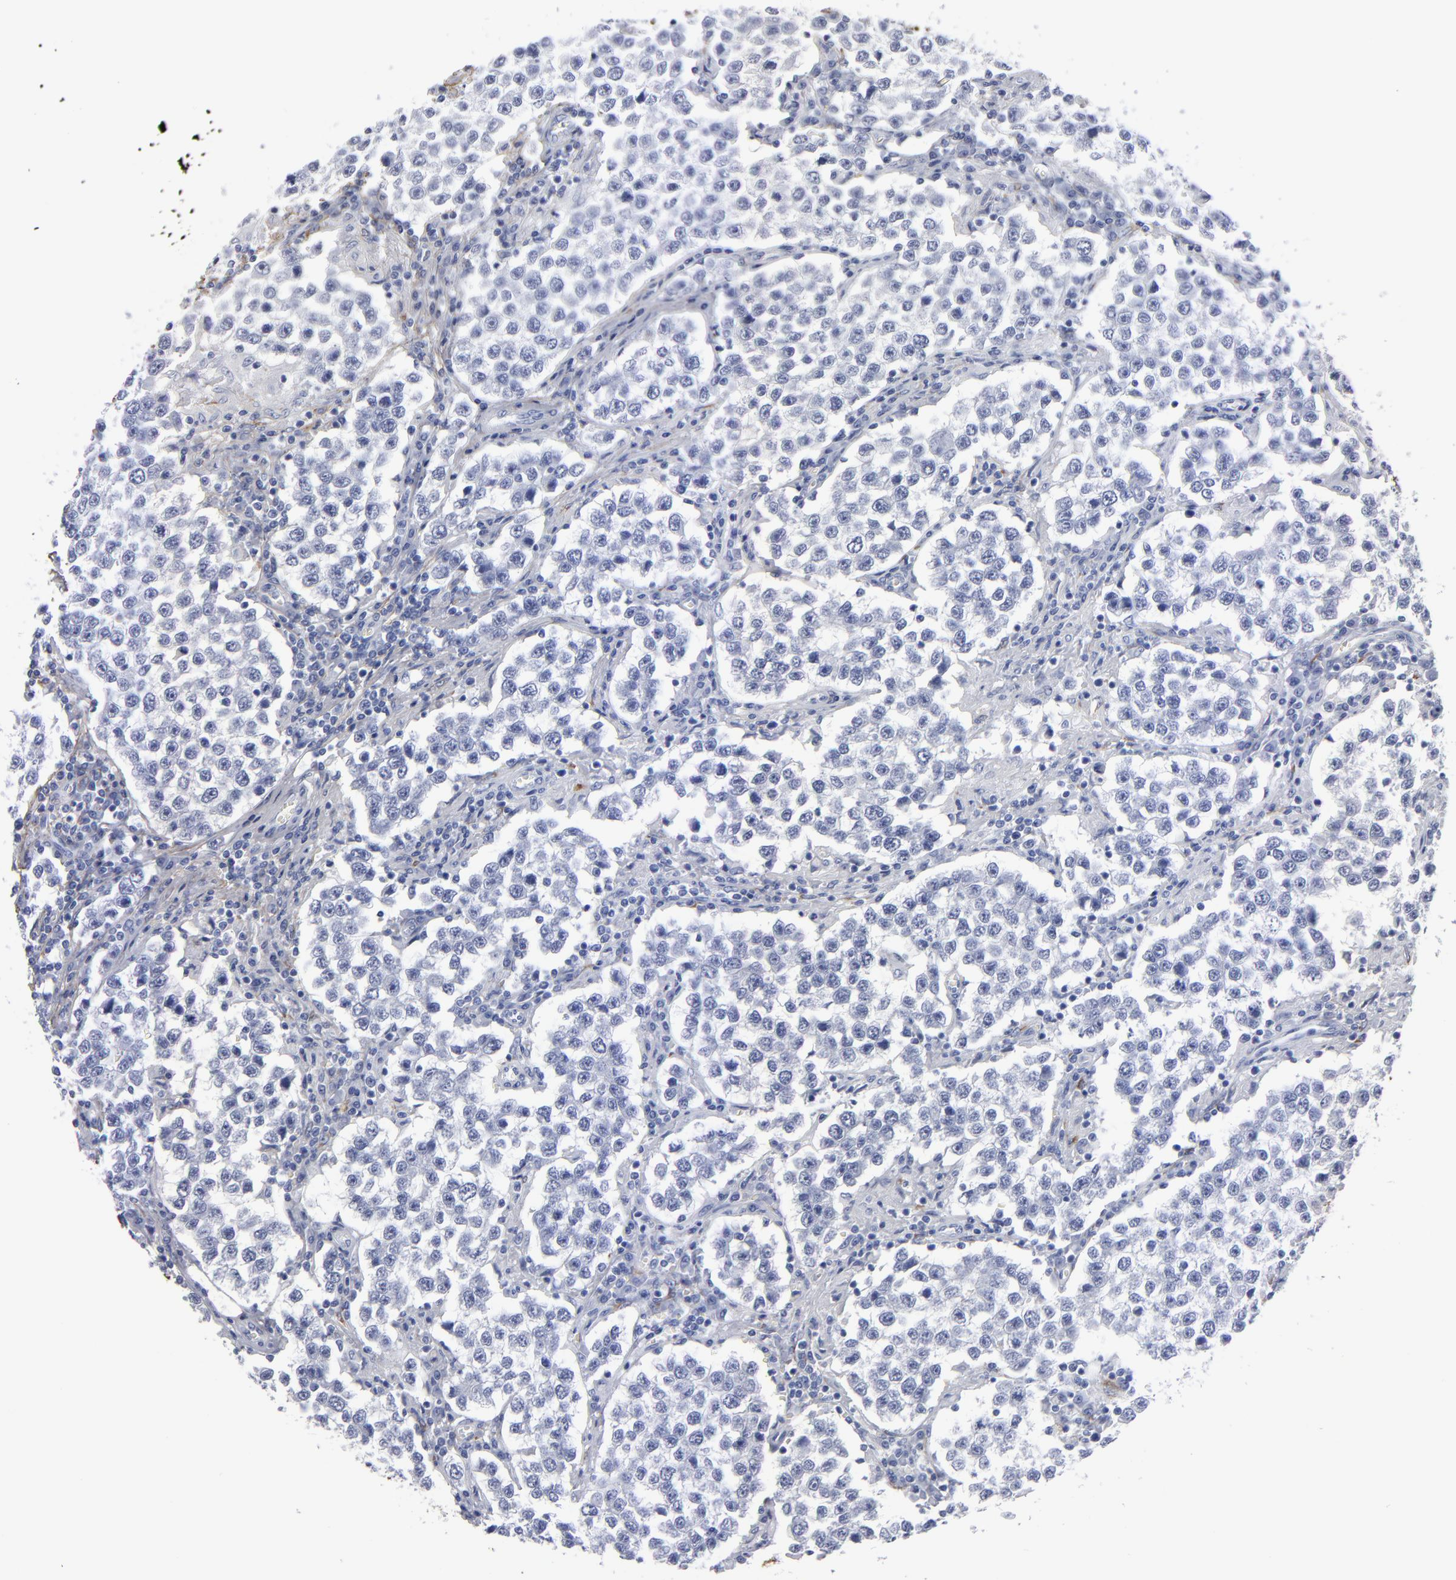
{"staining": {"intensity": "negative", "quantity": "none", "location": "none"}, "tissue": "testis cancer", "cell_type": "Tumor cells", "image_type": "cancer", "snomed": [{"axis": "morphology", "description": "Seminoma, NOS"}, {"axis": "topography", "description": "Testis"}], "caption": "IHC photomicrograph of neoplastic tissue: human seminoma (testis) stained with DAB exhibits no significant protein staining in tumor cells. (DAB (3,3'-diaminobenzidine) immunohistochemistry with hematoxylin counter stain).", "gene": "EMILIN1", "patient": {"sex": "male", "age": 36}}